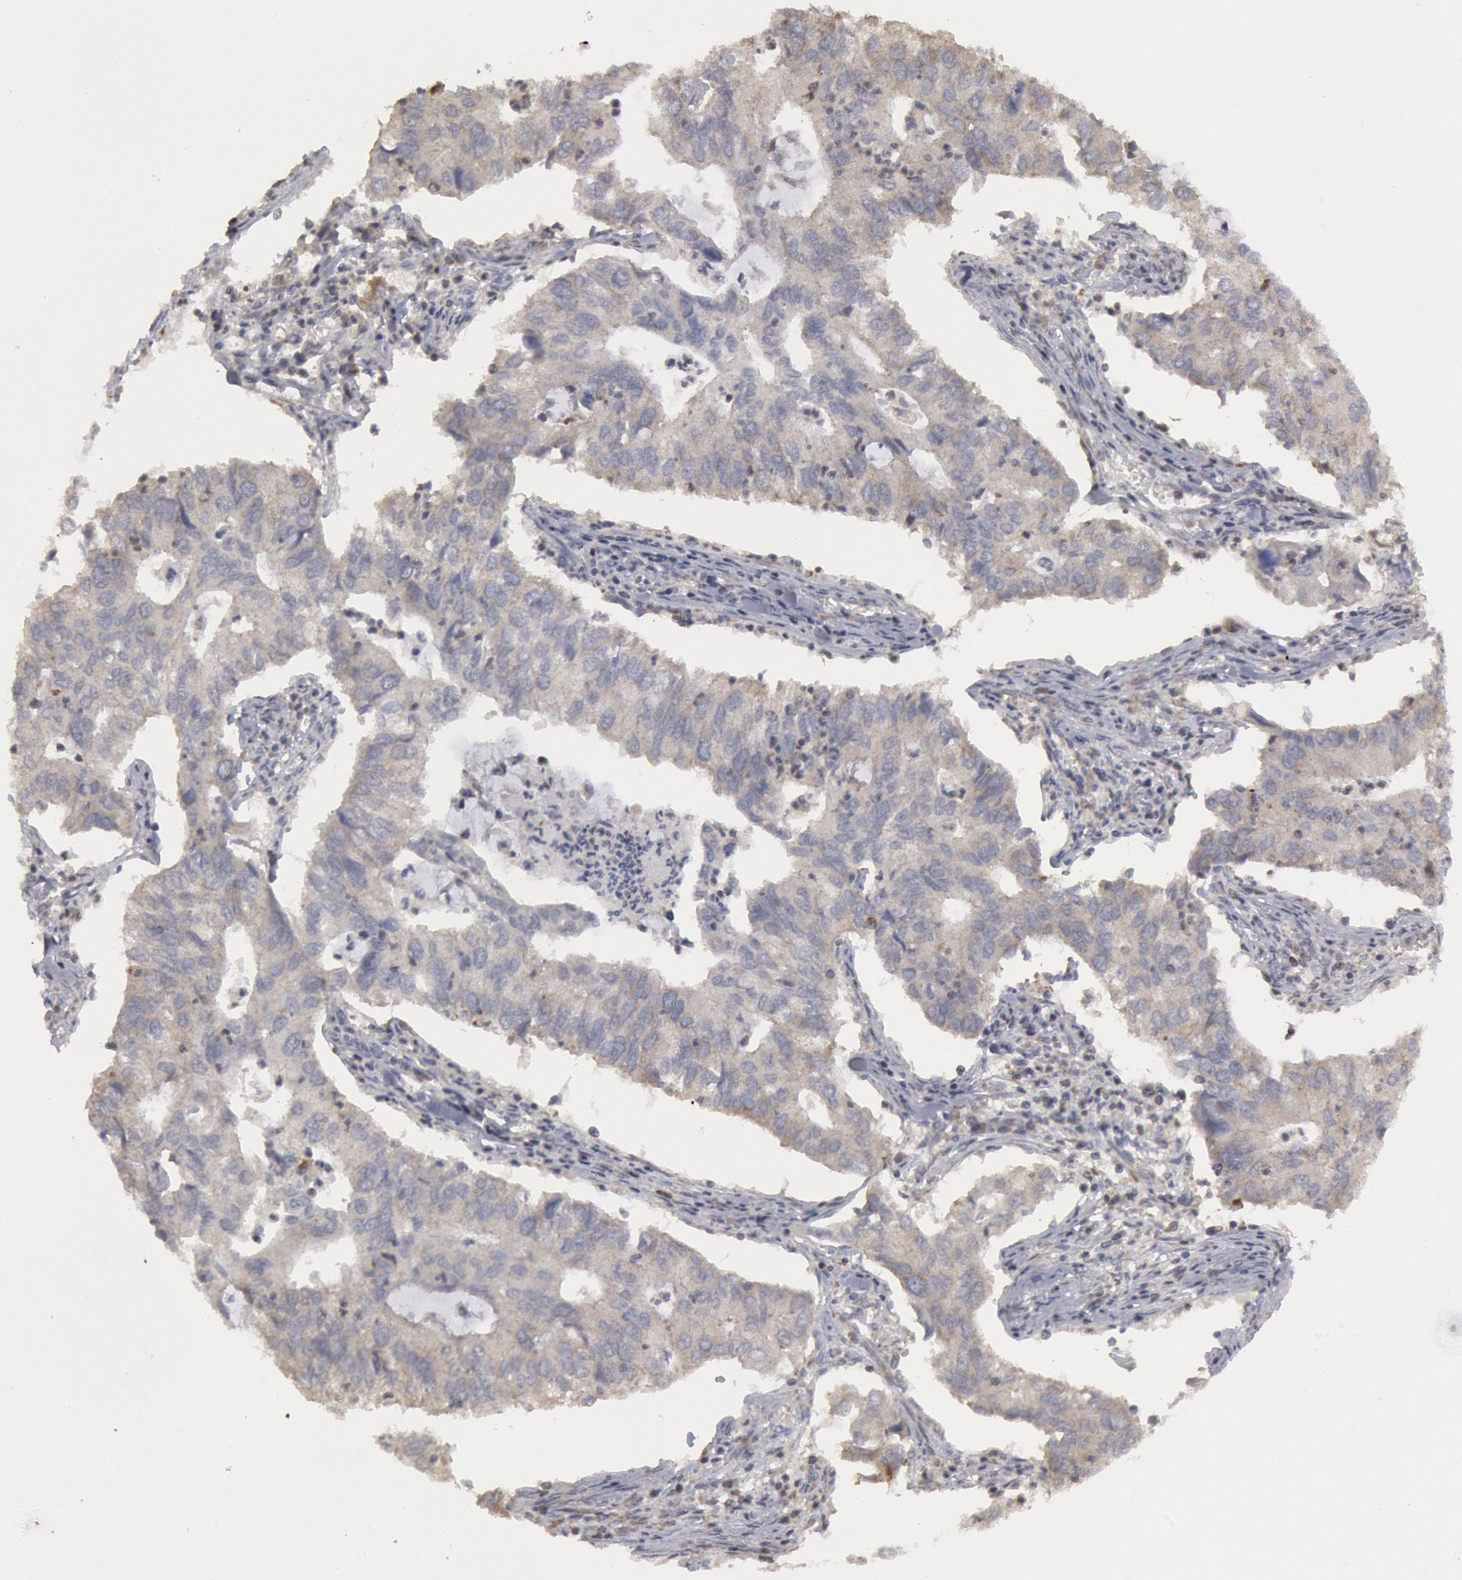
{"staining": {"intensity": "weak", "quantity": ">75%", "location": "cytoplasmic/membranous"}, "tissue": "lung cancer", "cell_type": "Tumor cells", "image_type": "cancer", "snomed": [{"axis": "morphology", "description": "Adenocarcinoma, NOS"}, {"axis": "topography", "description": "Lung"}], "caption": "There is low levels of weak cytoplasmic/membranous staining in tumor cells of lung adenocarcinoma, as demonstrated by immunohistochemical staining (brown color).", "gene": "OSBPL8", "patient": {"sex": "male", "age": 48}}